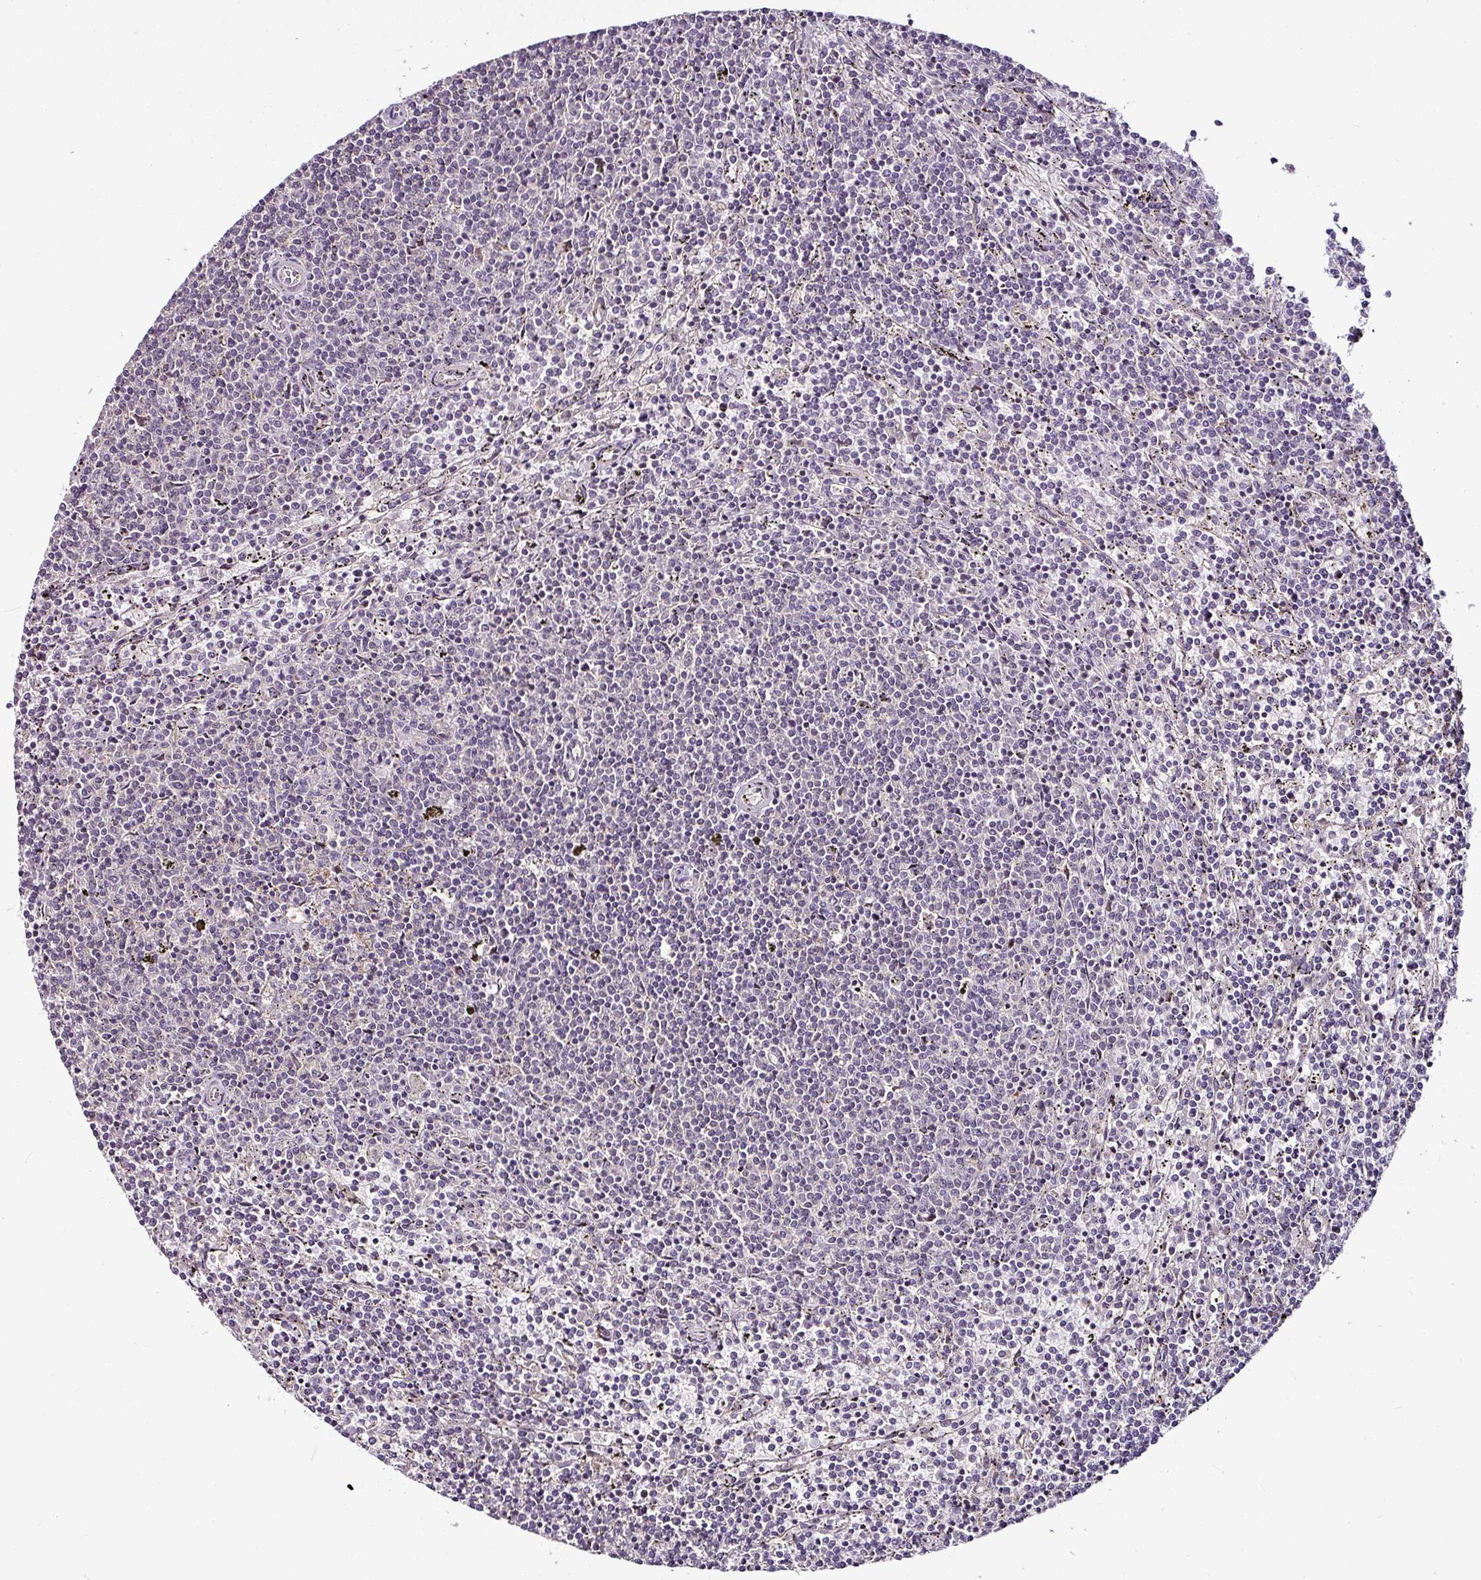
{"staining": {"intensity": "negative", "quantity": "none", "location": "none"}, "tissue": "lymphoma", "cell_type": "Tumor cells", "image_type": "cancer", "snomed": [{"axis": "morphology", "description": "Malignant lymphoma, non-Hodgkin's type, Low grade"}, {"axis": "topography", "description": "Spleen"}], "caption": "There is no significant staining in tumor cells of malignant lymphoma, non-Hodgkin's type (low-grade).", "gene": "DCAF13", "patient": {"sex": "female", "age": 50}}